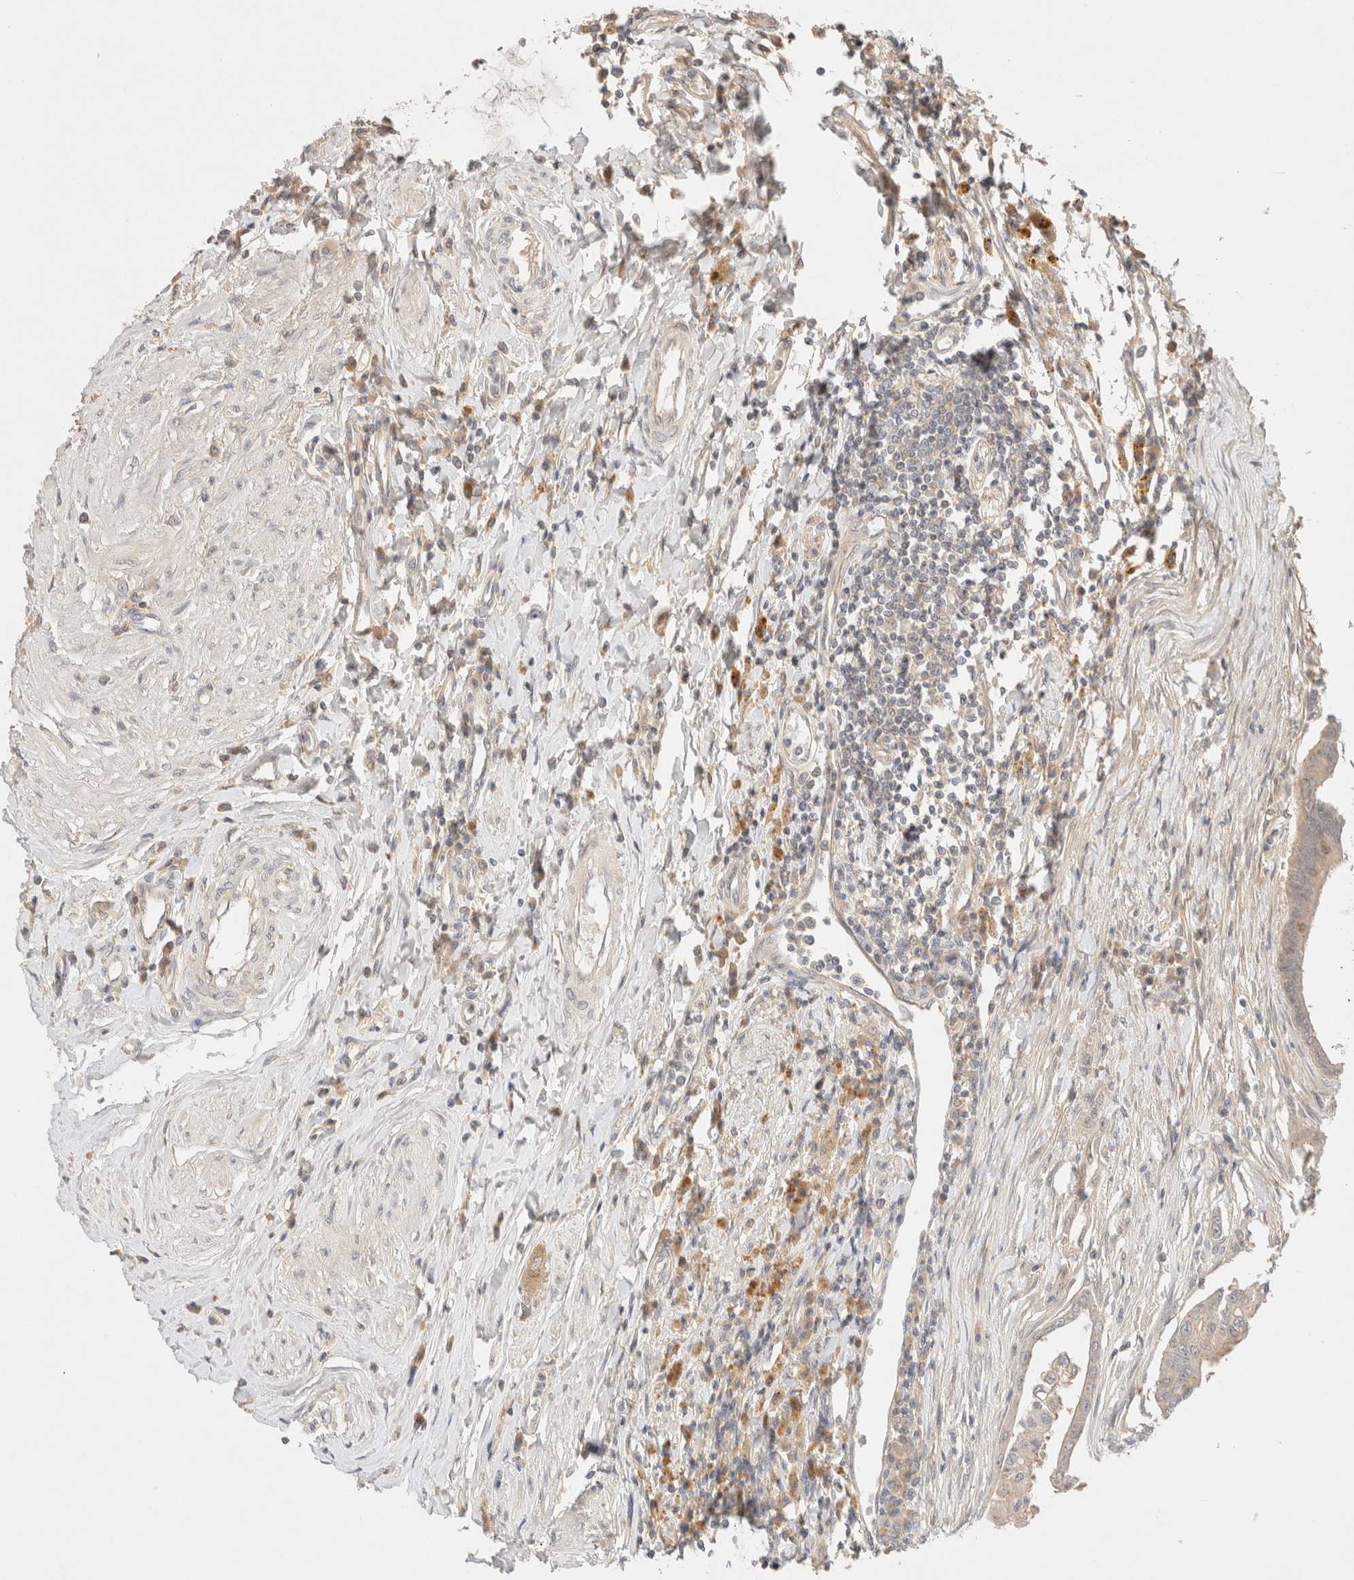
{"staining": {"intensity": "negative", "quantity": "none", "location": "none"}, "tissue": "colorectal cancer", "cell_type": "Tumor cells", "image_type": "cancer", "snomed": [{"axis": "morphology", "description": "Adenoma, NOS"}, {"axis": "morphology", "description": "Adenocarcinoma, NOS"}, {"axis": "topography", "description": "Colon"}], "caption": "Immunohistochemical staining of colorectal cancer exhibits no significant expression in tumor cells.", "gene": "SARM1", "patient": {"sex": "male", "age": 79}}